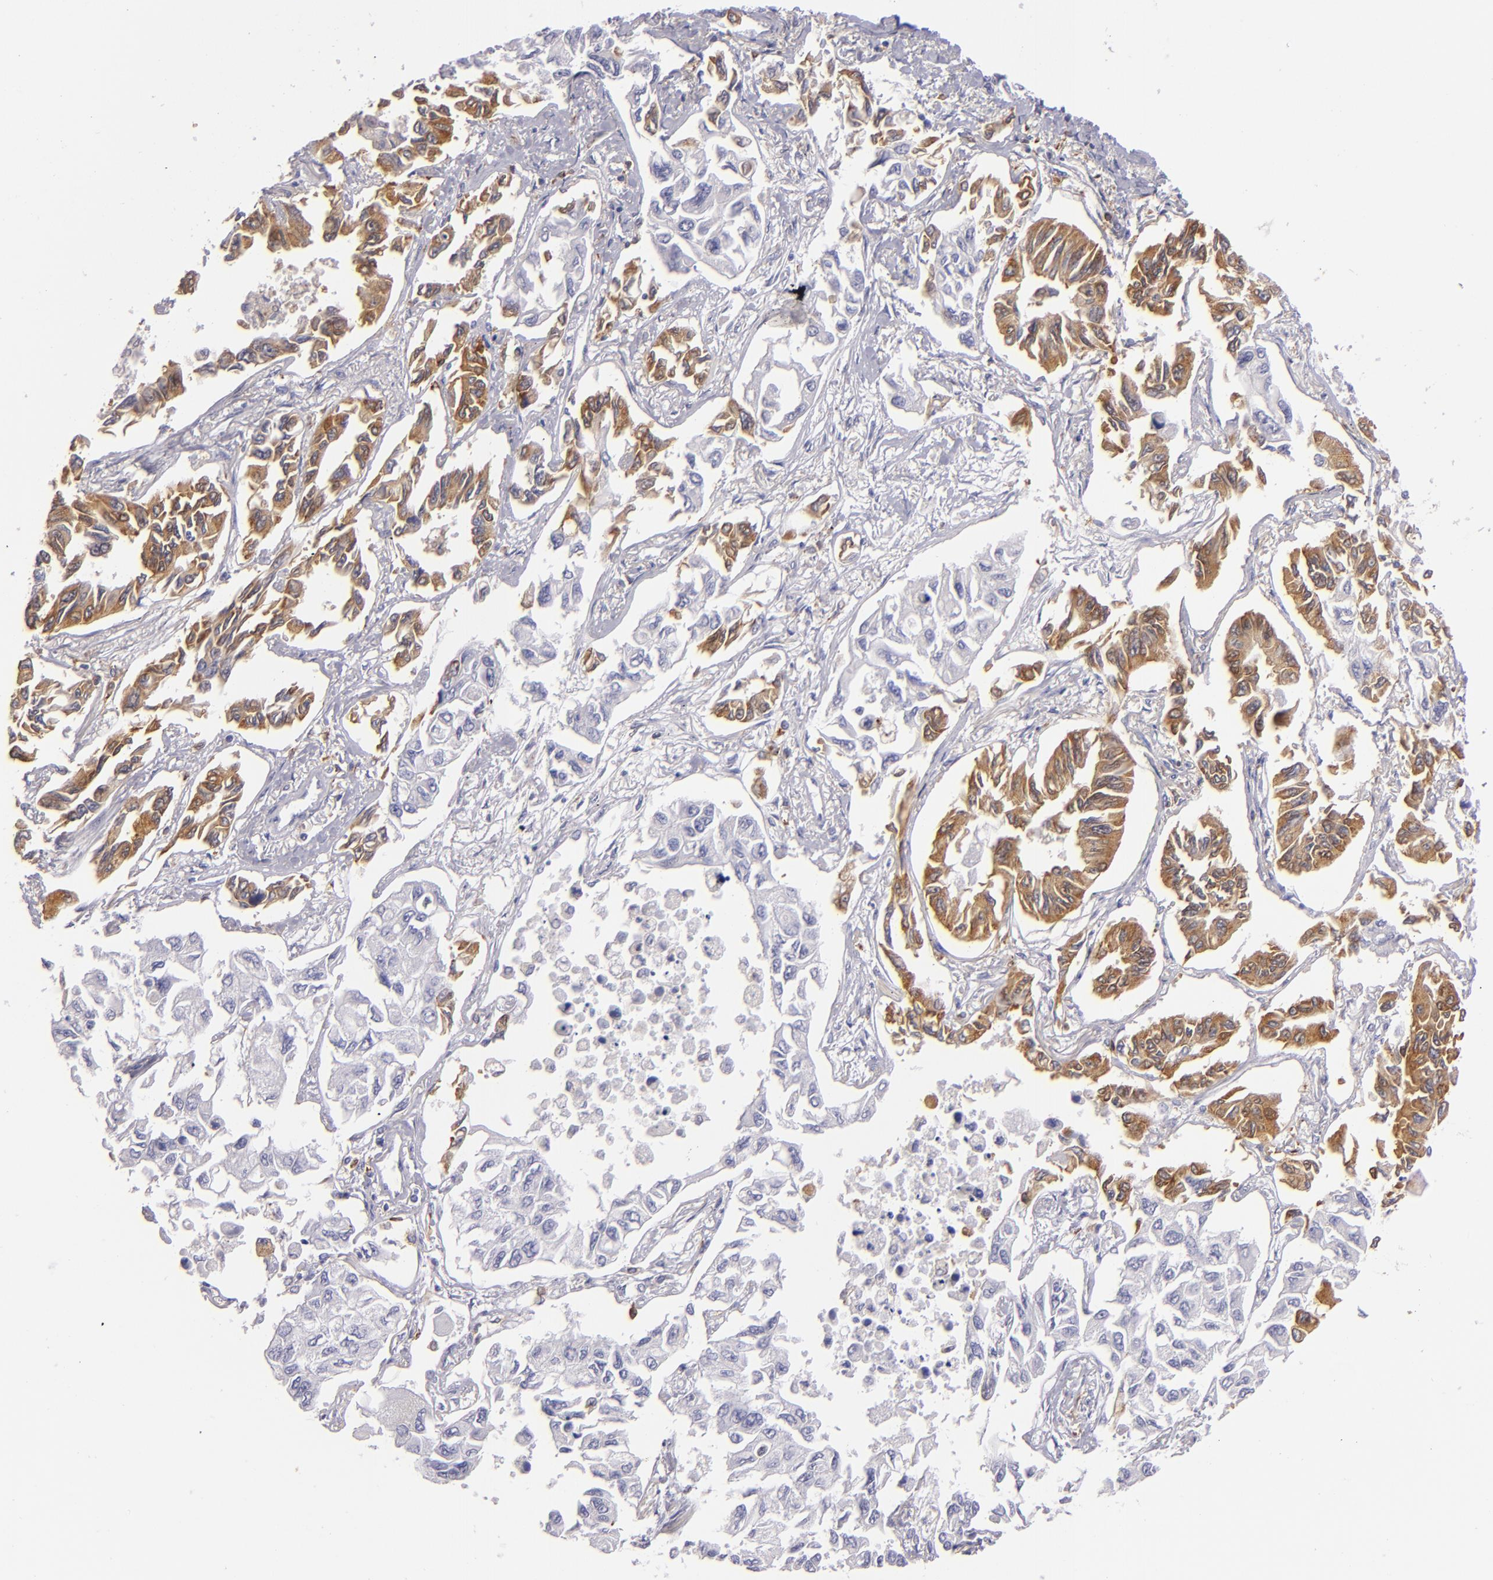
{"staining": {"intensity": "moderate", "quantity": "25%-75%", "location": "cytoplasmic/membranous"}, "tissue": "lung cancer", "cell_type": "Tumor cells", "image_type": "cancer", "snomed": [{"axis": "morphology", "description": "Adenocarcinoma, NOS"}, {"axis": "topography", "description": "Lung"}], "caption": "Protein analysis of lung cancer tissue exhibits moderate cytoplasmic/membranous staining in approximately 25%-75% of tumor cells.", "gene": "CD74", "patient": {"sex": "male", "age": 64}}